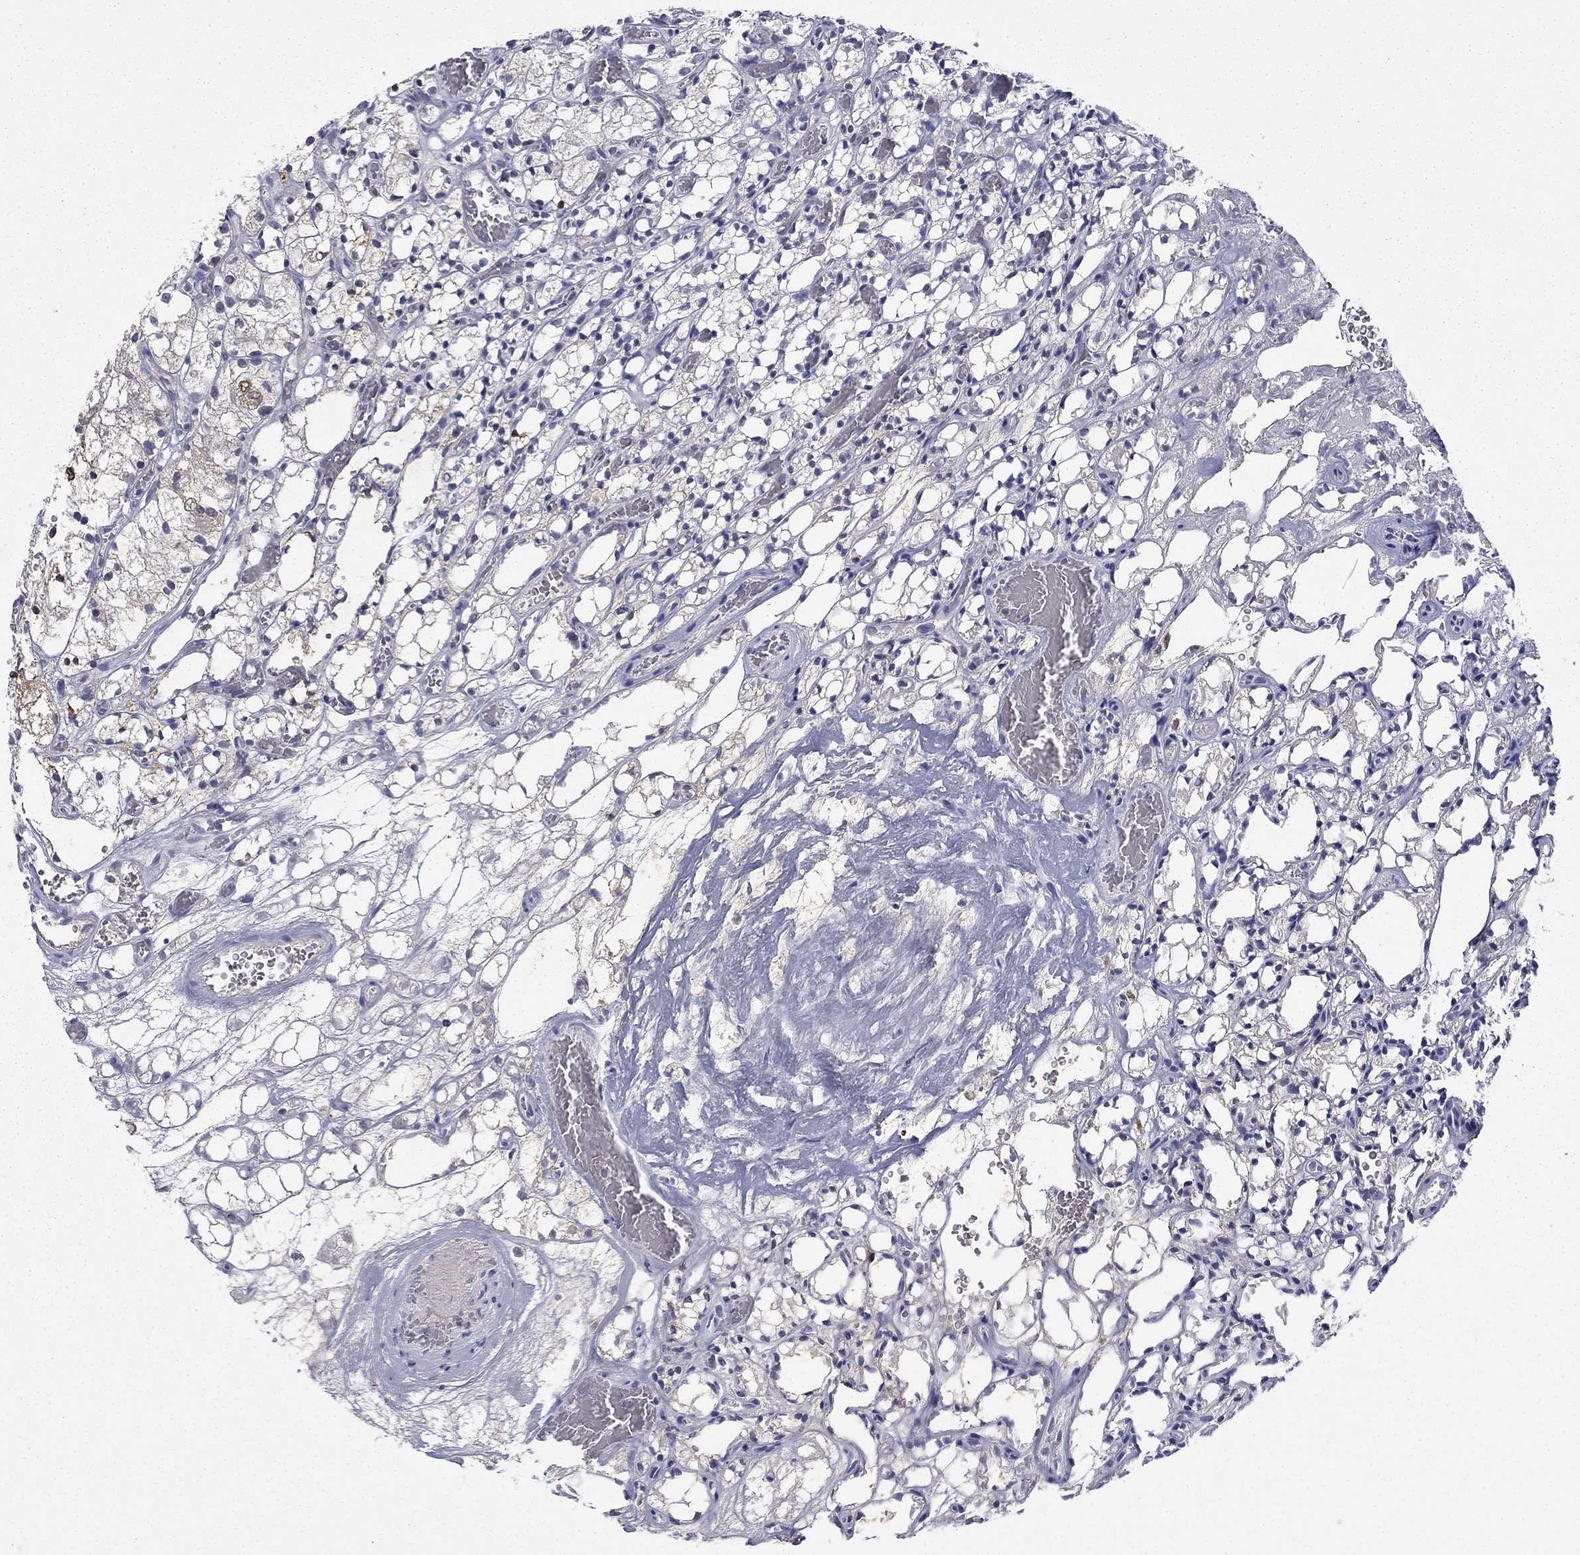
{"staining": {"intensity": "weak", "quantity": "25%-75%", "location": "cytoplasmic/membranous"}, "tissue": "renal cancer", "cell_type": "Tumor cells", "image_type": "cancer", "snomed": [{"axis": "morphology", "description": "Adenocarcinoma, NOS"}, {"axis": "topography", "description": "Kidney"}], "caption": "Weak cytoplasmic/membranous expression for a protein is present in approximately 25%-75% of tumor cells of renal cancer using immunohistochemistry.", "gene": "PCBP3", "patient": {"sex": "female", "age": 69}}